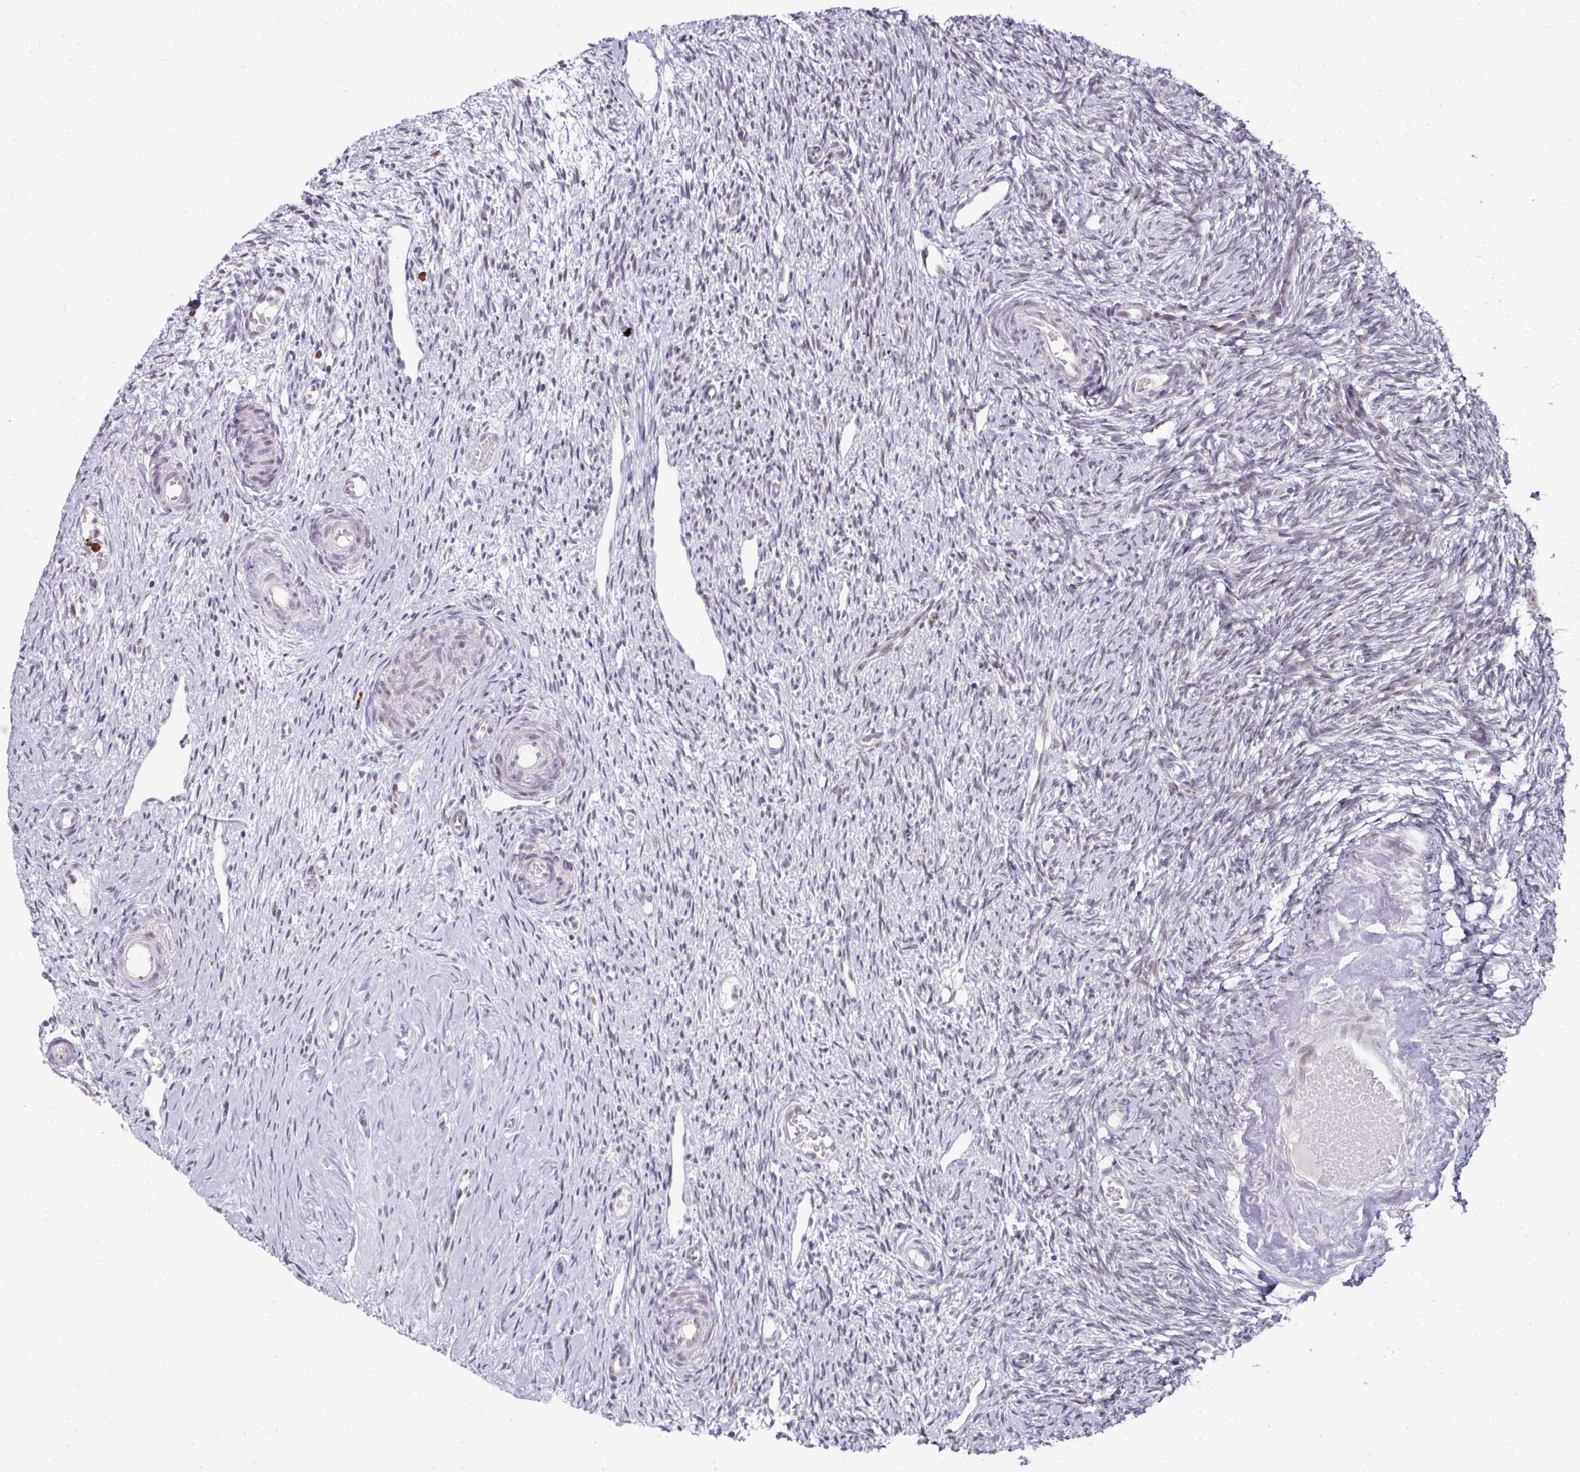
{"staining": {"intensity": "negative", "quantity": "none", "location": "none"}, "tissue": "ovary", "cell_type": "Ovarian stroma cells", "image_type": "normal", "snomed": [{"axis": "morphology", "description": "Normal tissue, NOS"}, {"axis": "topography", "description": "Ovary"}], "caption": "Ovarian stroma cells show no significant expression in benign ovary.", "gene": "APOLD1", "patient": {"sex": "female", "age": 51}}